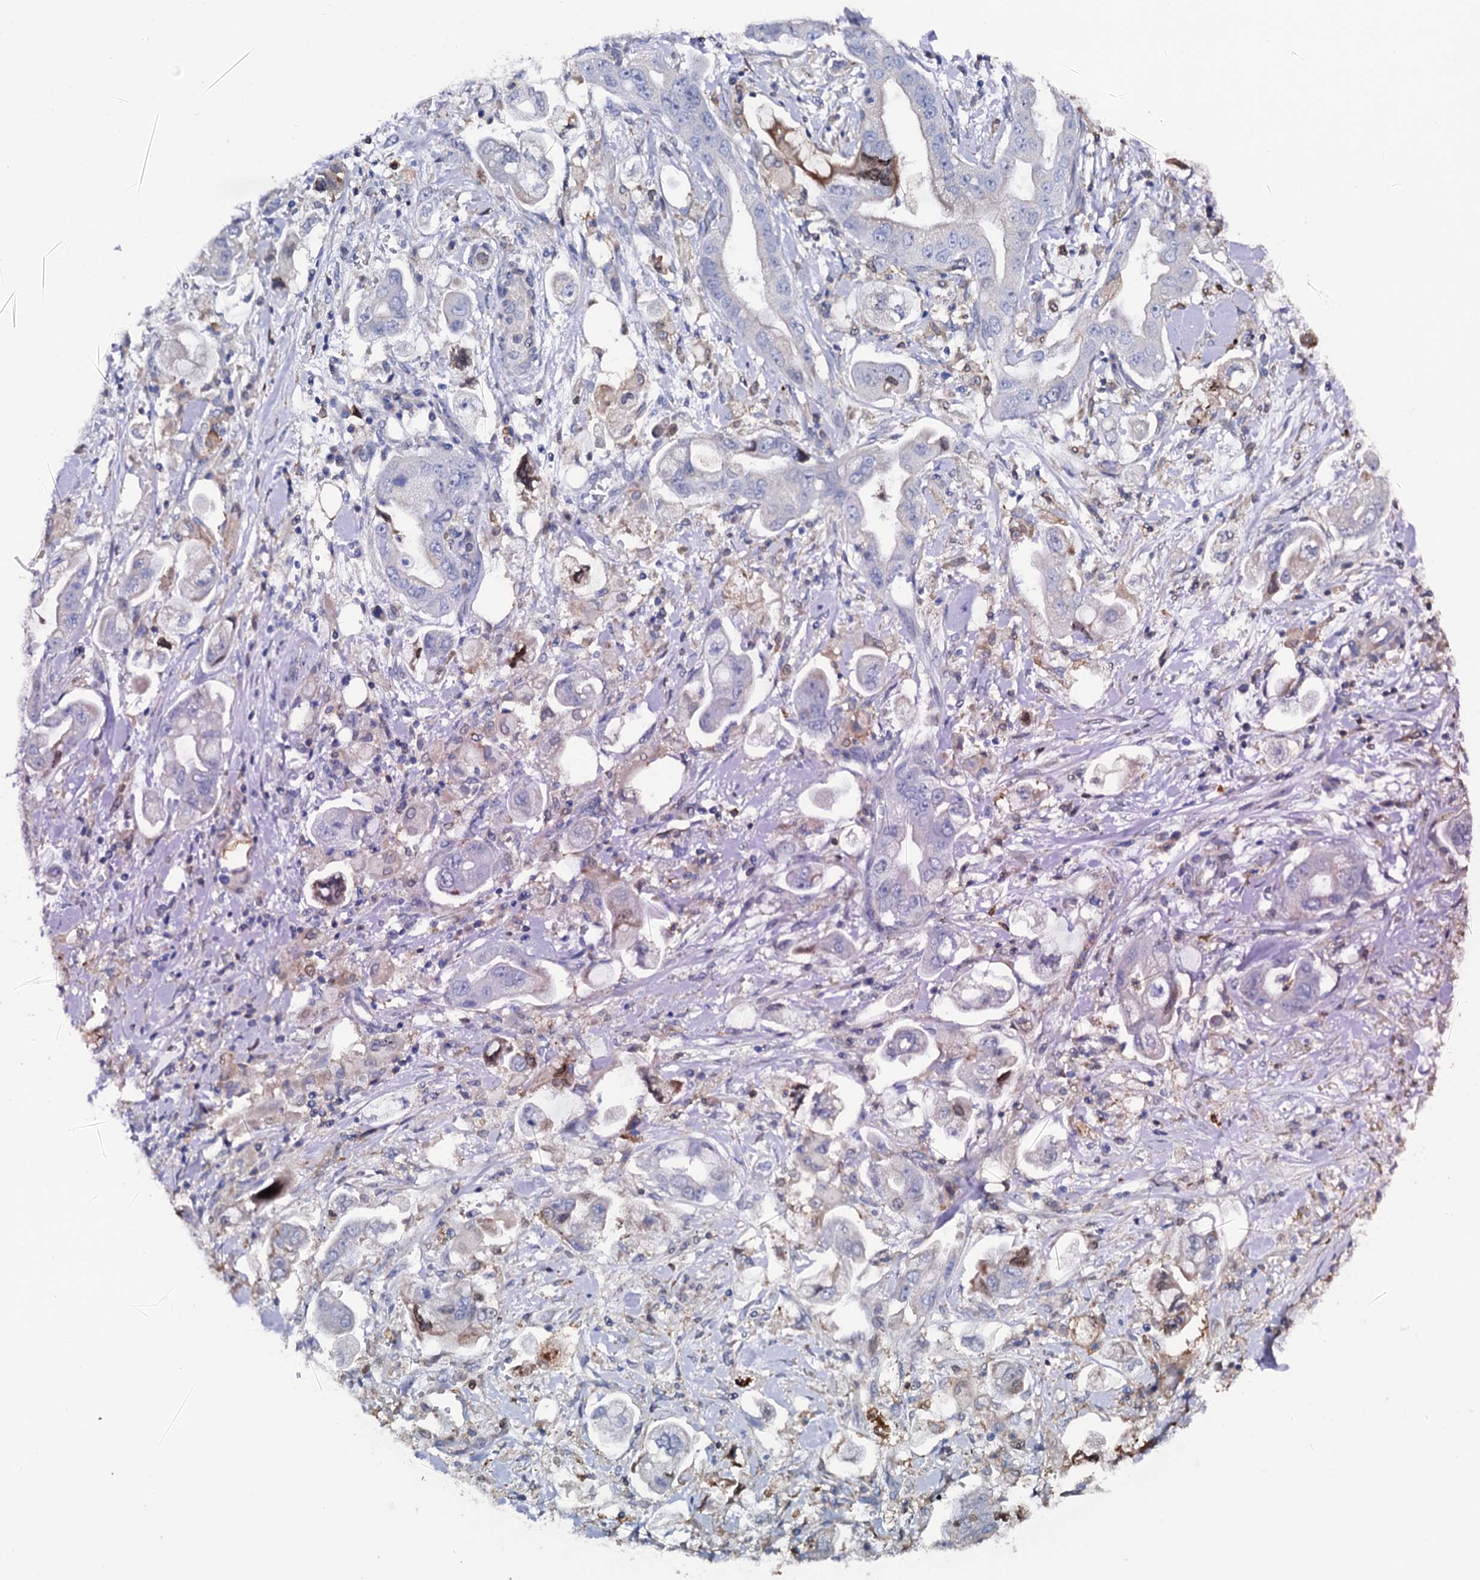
{"staining": {"intensity": "negative", "quantity": "none", "location": "none"}, "tissue": "stomach cancer", "cell_type": "Tumor cells", "image_type": "cancer", "snomed": [{"axis": "morphology", "description": "Adenocarcinoma, NOS"}, {"axis": "topography", "description": "Stomach"}], "caption": "DAB immunohistochemical staining of human stomach cancer displays no significant expression in tumor cells.", "gene": "TTC23", "patient": {"sex": "male", "age": 62}}